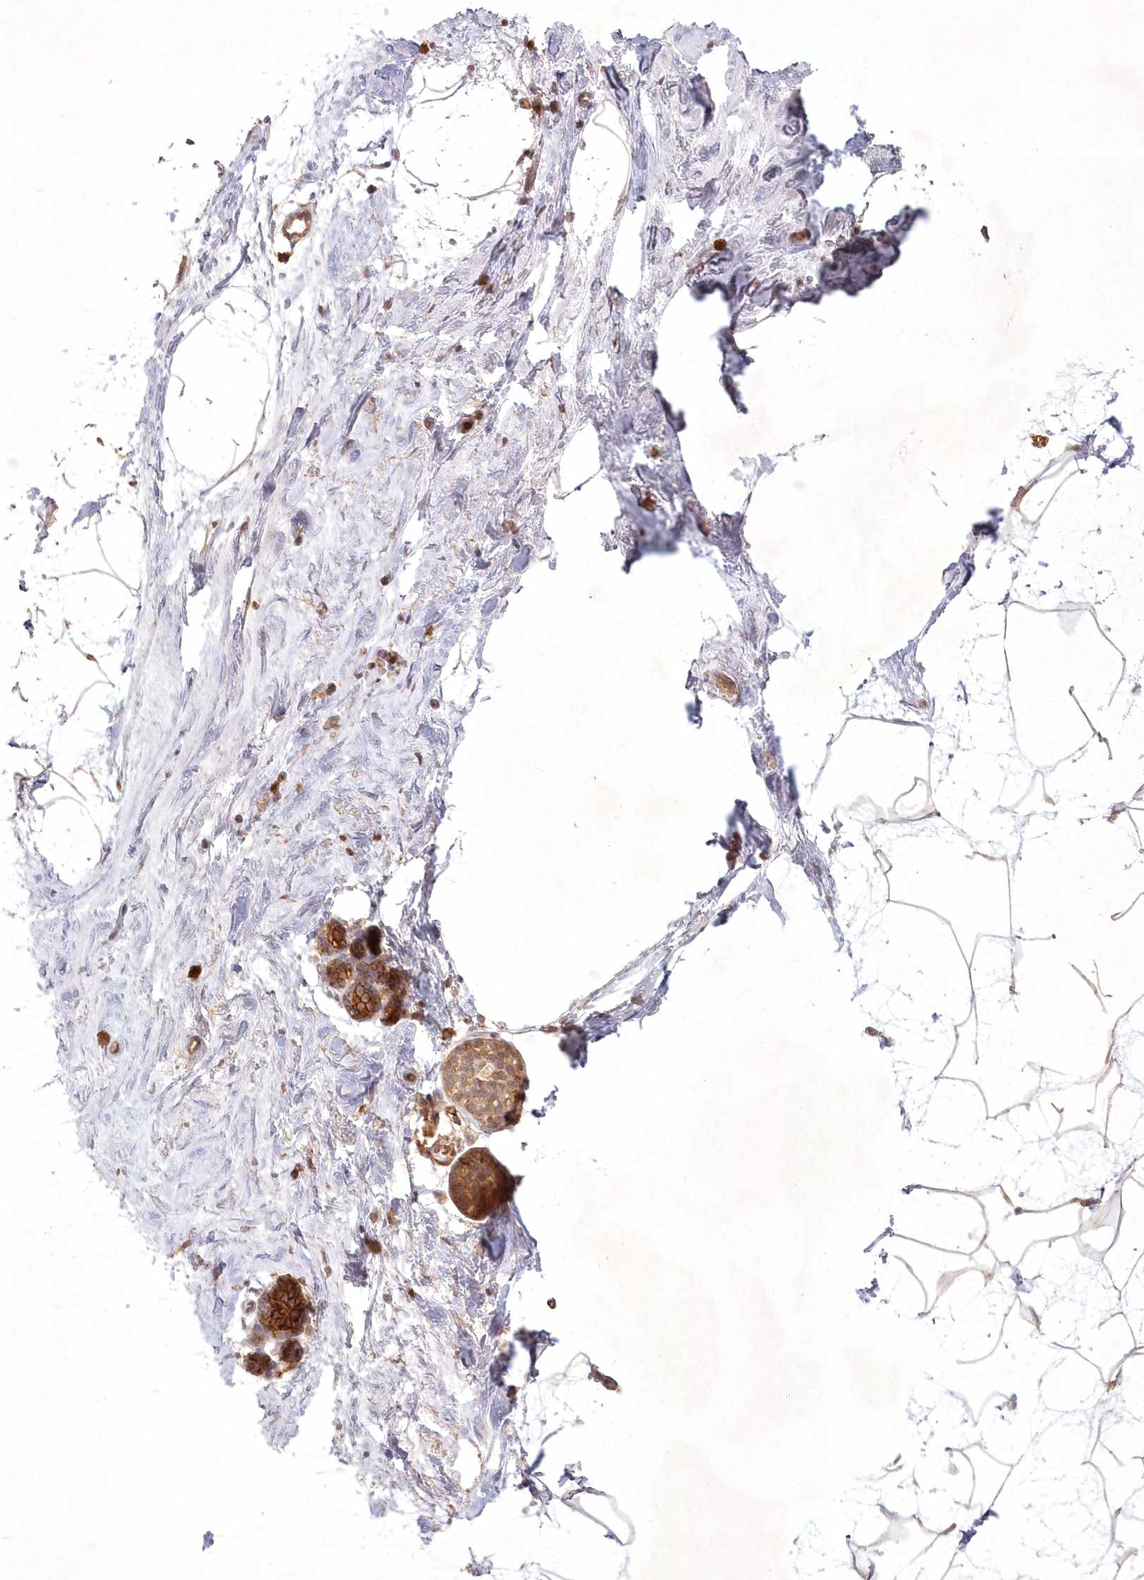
{"staining": {"intensity": "weak", "quantity": ">75%", "location": "cytoplasmic/membranous"}, "tissue": "breast", "cell_type": "Adipocytes", "image_type": "normal", "snomed": [{"axis": "morphology", "description": "Normal tissue, NOS"}, {"axis": "topography", "description": "Breast"}], "caption": "The image displays a brown stain indicating the presence of a protein in the cytoplasmic/membranous of adipocytes in breast.", "gene": "TOGARAM2", "patient": {"sex": "female", "age": 62}}